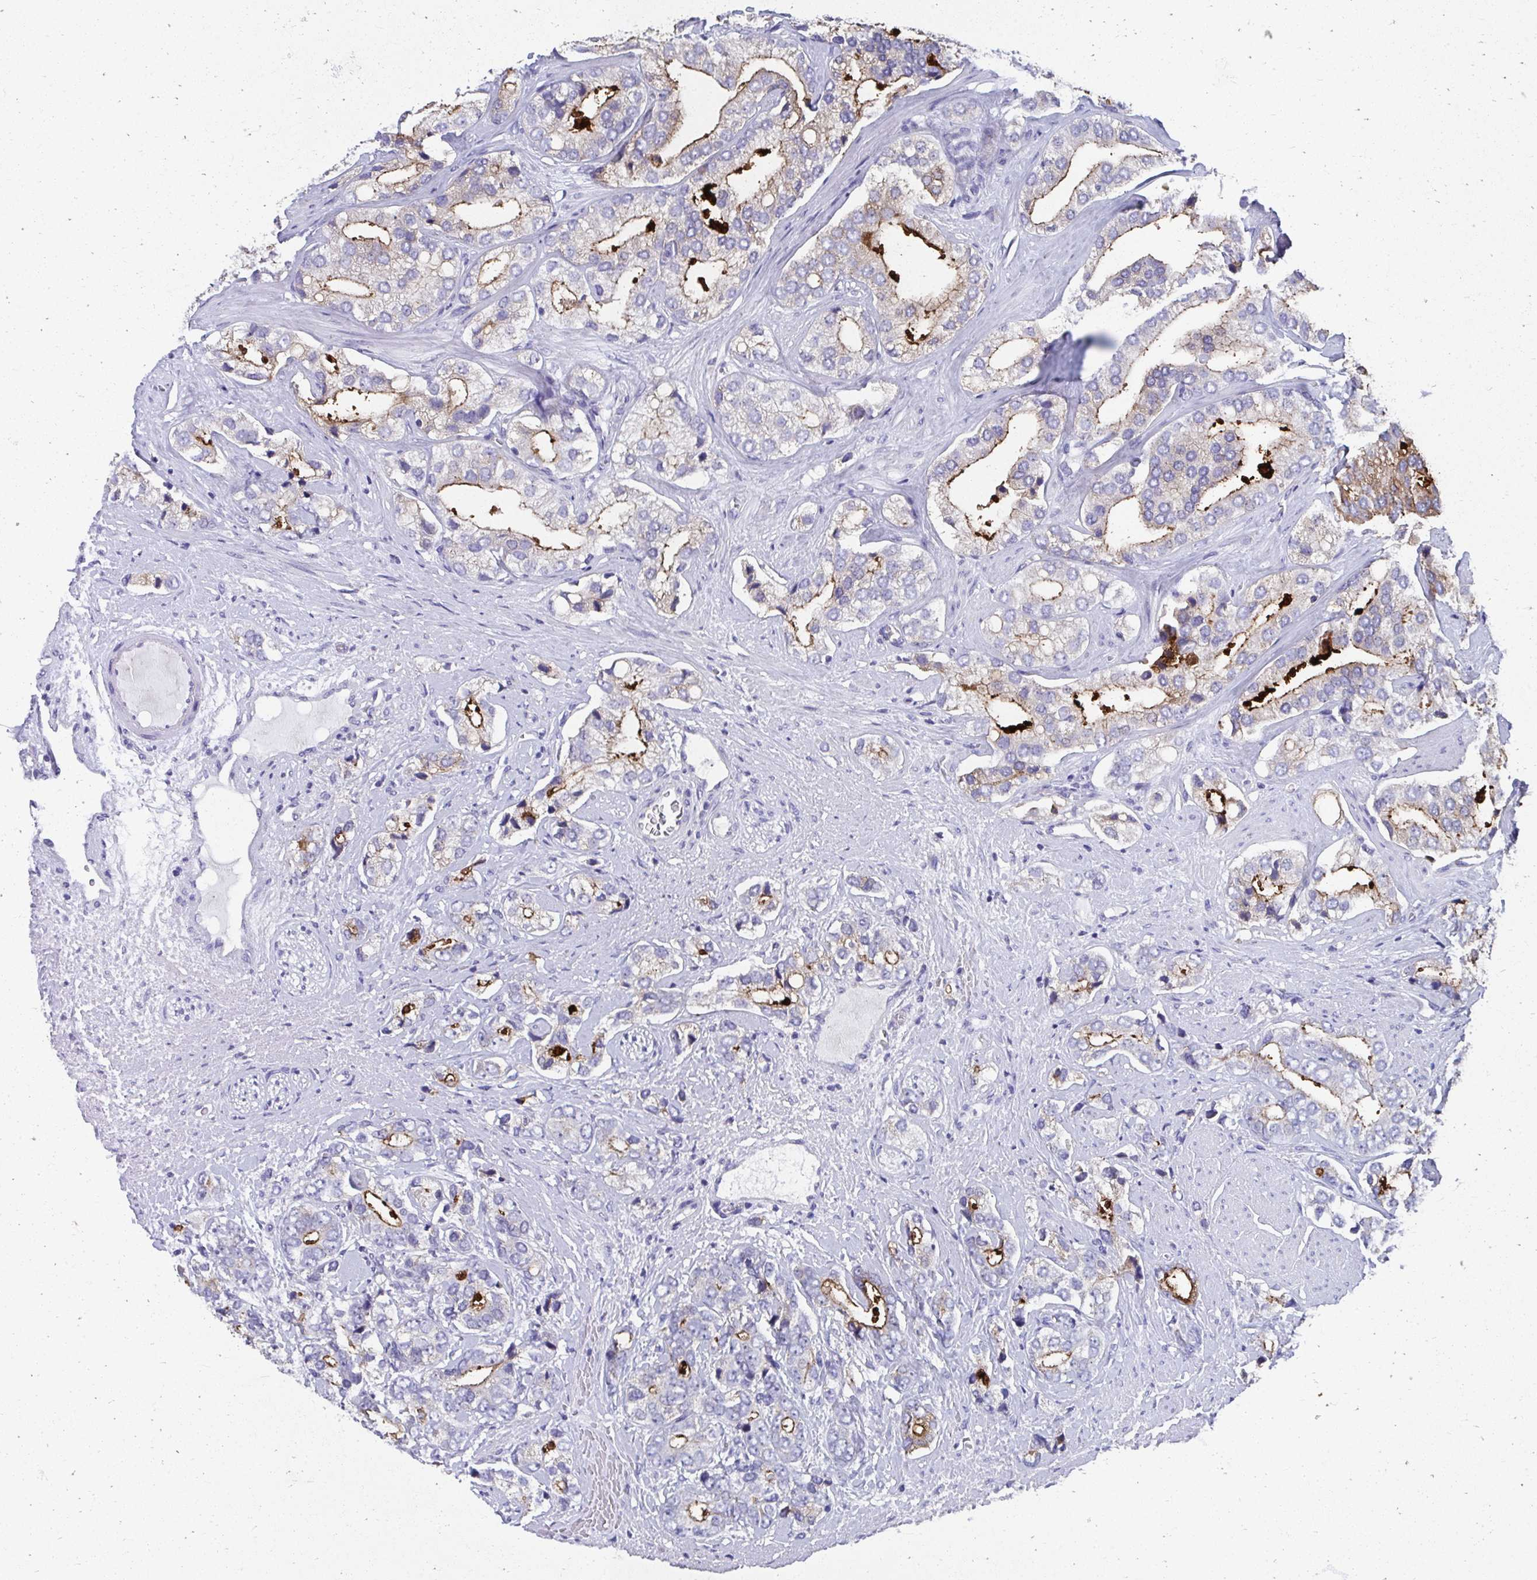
{"staining": {"intensity": "moderate", "quantity": "<25%", "location": "cytoplasmic/membranous"}, "tissue": "prostate cancer", "cell_type": "Tumor cells", "image_type": "cancer", "snomed": [{"axis": "morphology", "description": "Adenocarcinoma, High grade"}, {"axis": "topography", "description": "Prostate"}], "caption": "Immunohistochemical staining of prostate cancer (adenocarcinoma (high-grade)) reveals low levels of moderate cytoplasmic/membranous protein staining in about <25% of tumor cells. (brown staining indicates protein expression, while blue staining denotes nuclei).", "gene": "TMPRSS2", "patient": {"sex": "male", "age": 58}}